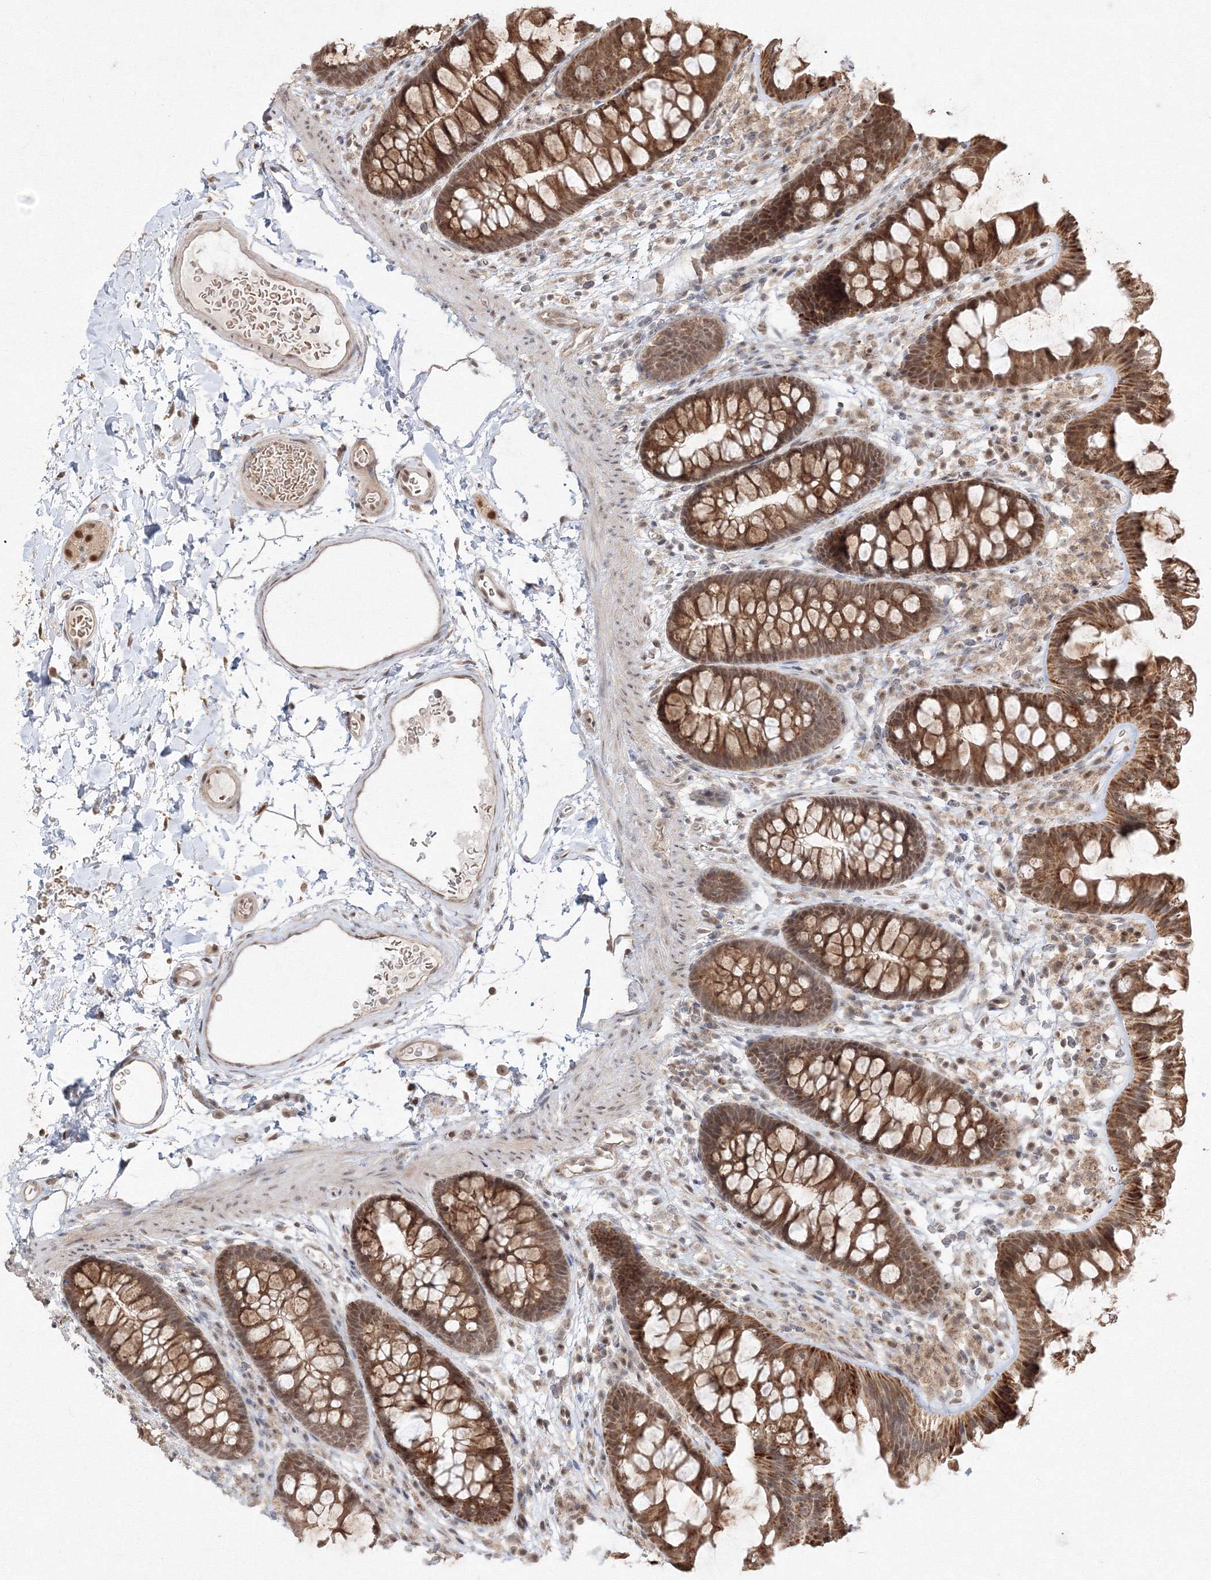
{"staining": {"intensity": "weak", "quantity": "25%-75%", "location": "cytoplasmic/membranous,nuclear"}, "tissue": "colon", "cell_type": "Endothelial cells", "image_type": "normal", "snomed": [{"axis": "morphology", "description": "Normal tissue, NOS"}, {"axis": "topography", "description": "Colon"}], "caption": "Colon stained for a protein demonstrates weak cytoplasmic/membranous,nuclear positivity in endothelial cells. (IHC, brightfield microscopy, high magnification).", "gene": "COPS4", "patient": {"sex": "female", "age": 62}}